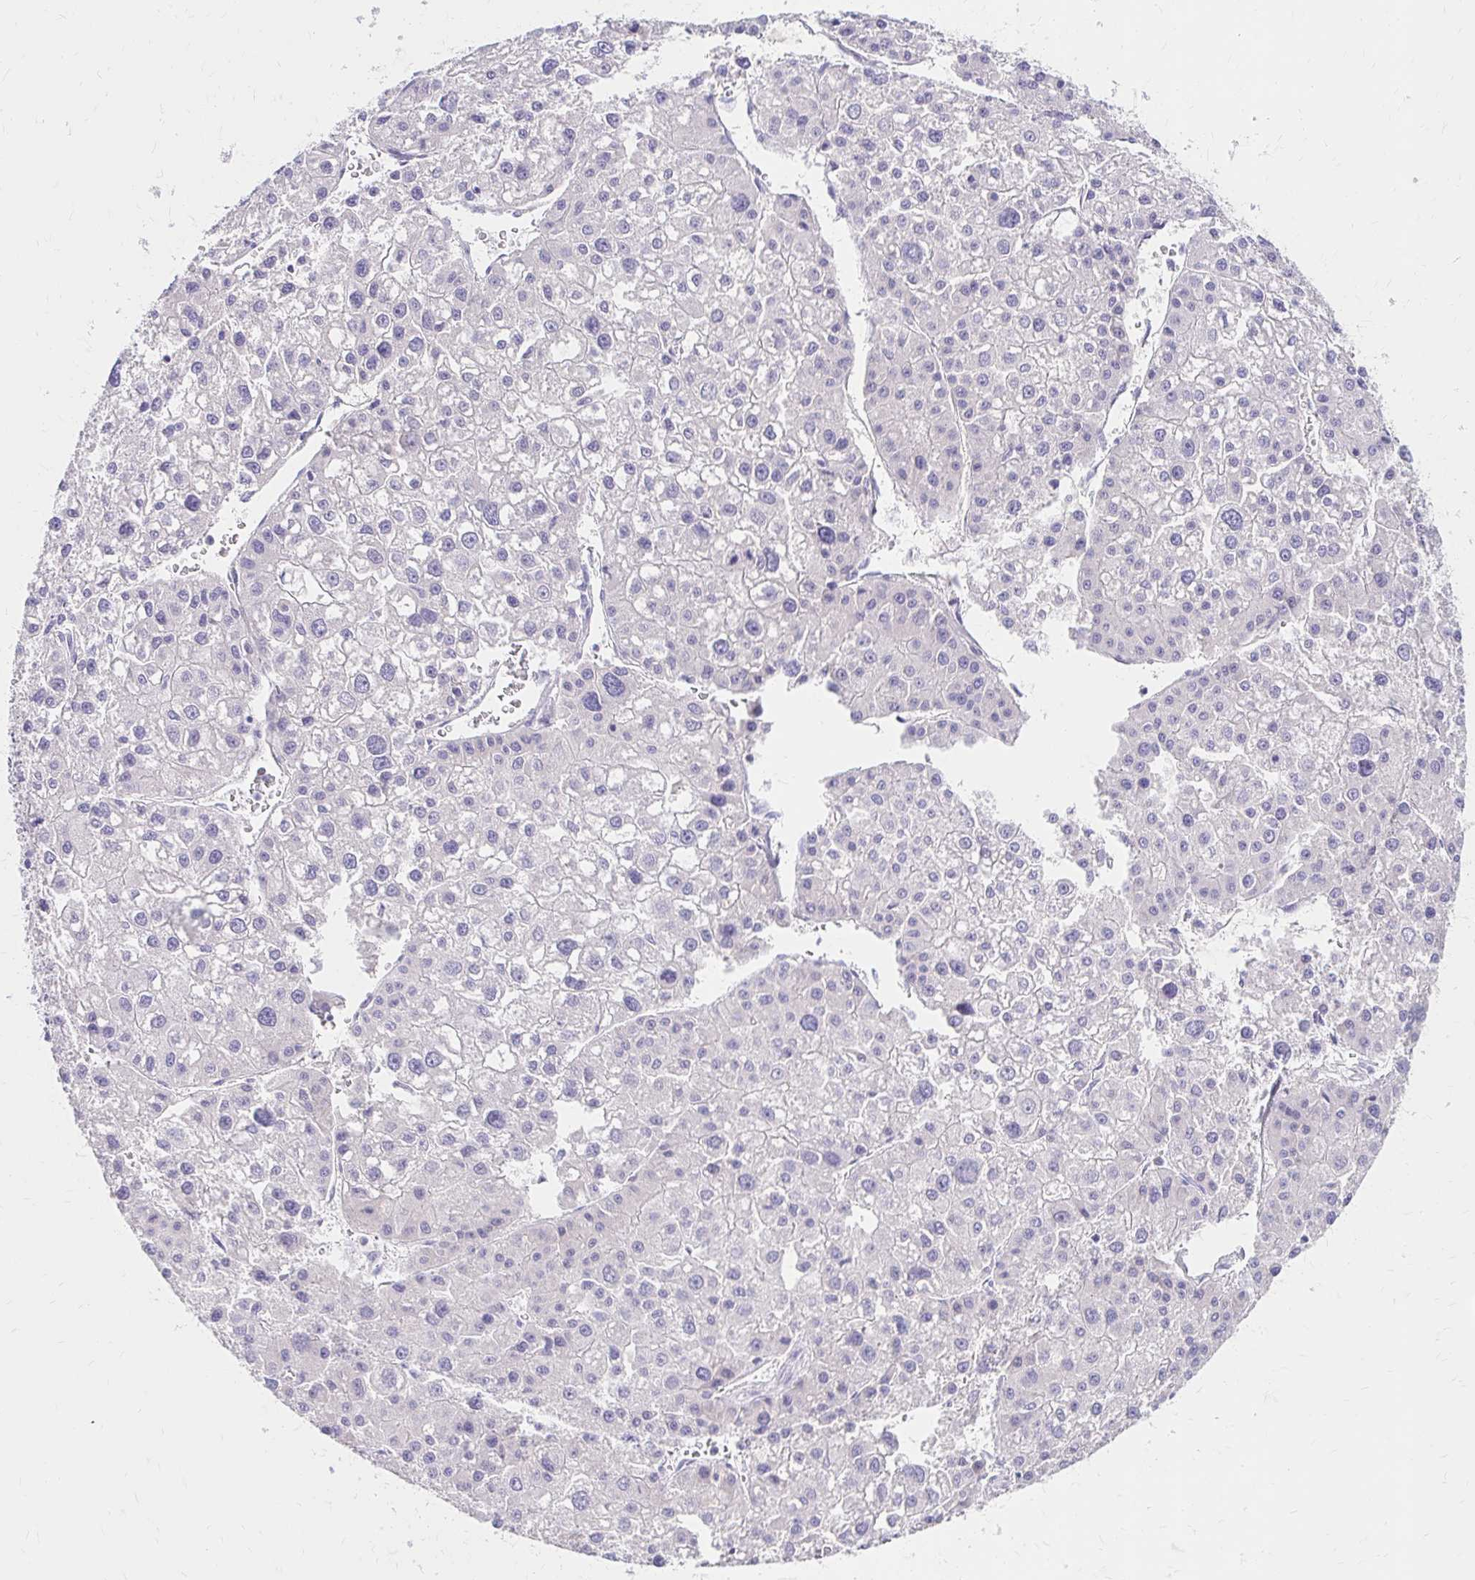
{"staining": {"intensity": "negative", "quantity": "none", "location": "none"}, "tissue": "liver cancer", "cell_type": "Tumor cells", "image_type": "cancer", "snomed": [{"axis": "morphology", "description": "Carcinoma, Hepatocellular, NOS"}, {"axis": "topography", "description": "Liver"}], "caption": "Hepatocellular carcinoma (liver) was stained to show a protein in brown. There is no significant positivity in tumor cells. (DAB (3,3'-diaminobenzidine) immunohistochemistry visualized using brightfield microscopy, high magnification).", "gene": "AZGP1", "patient": {"sex": "male", "age": 73}}